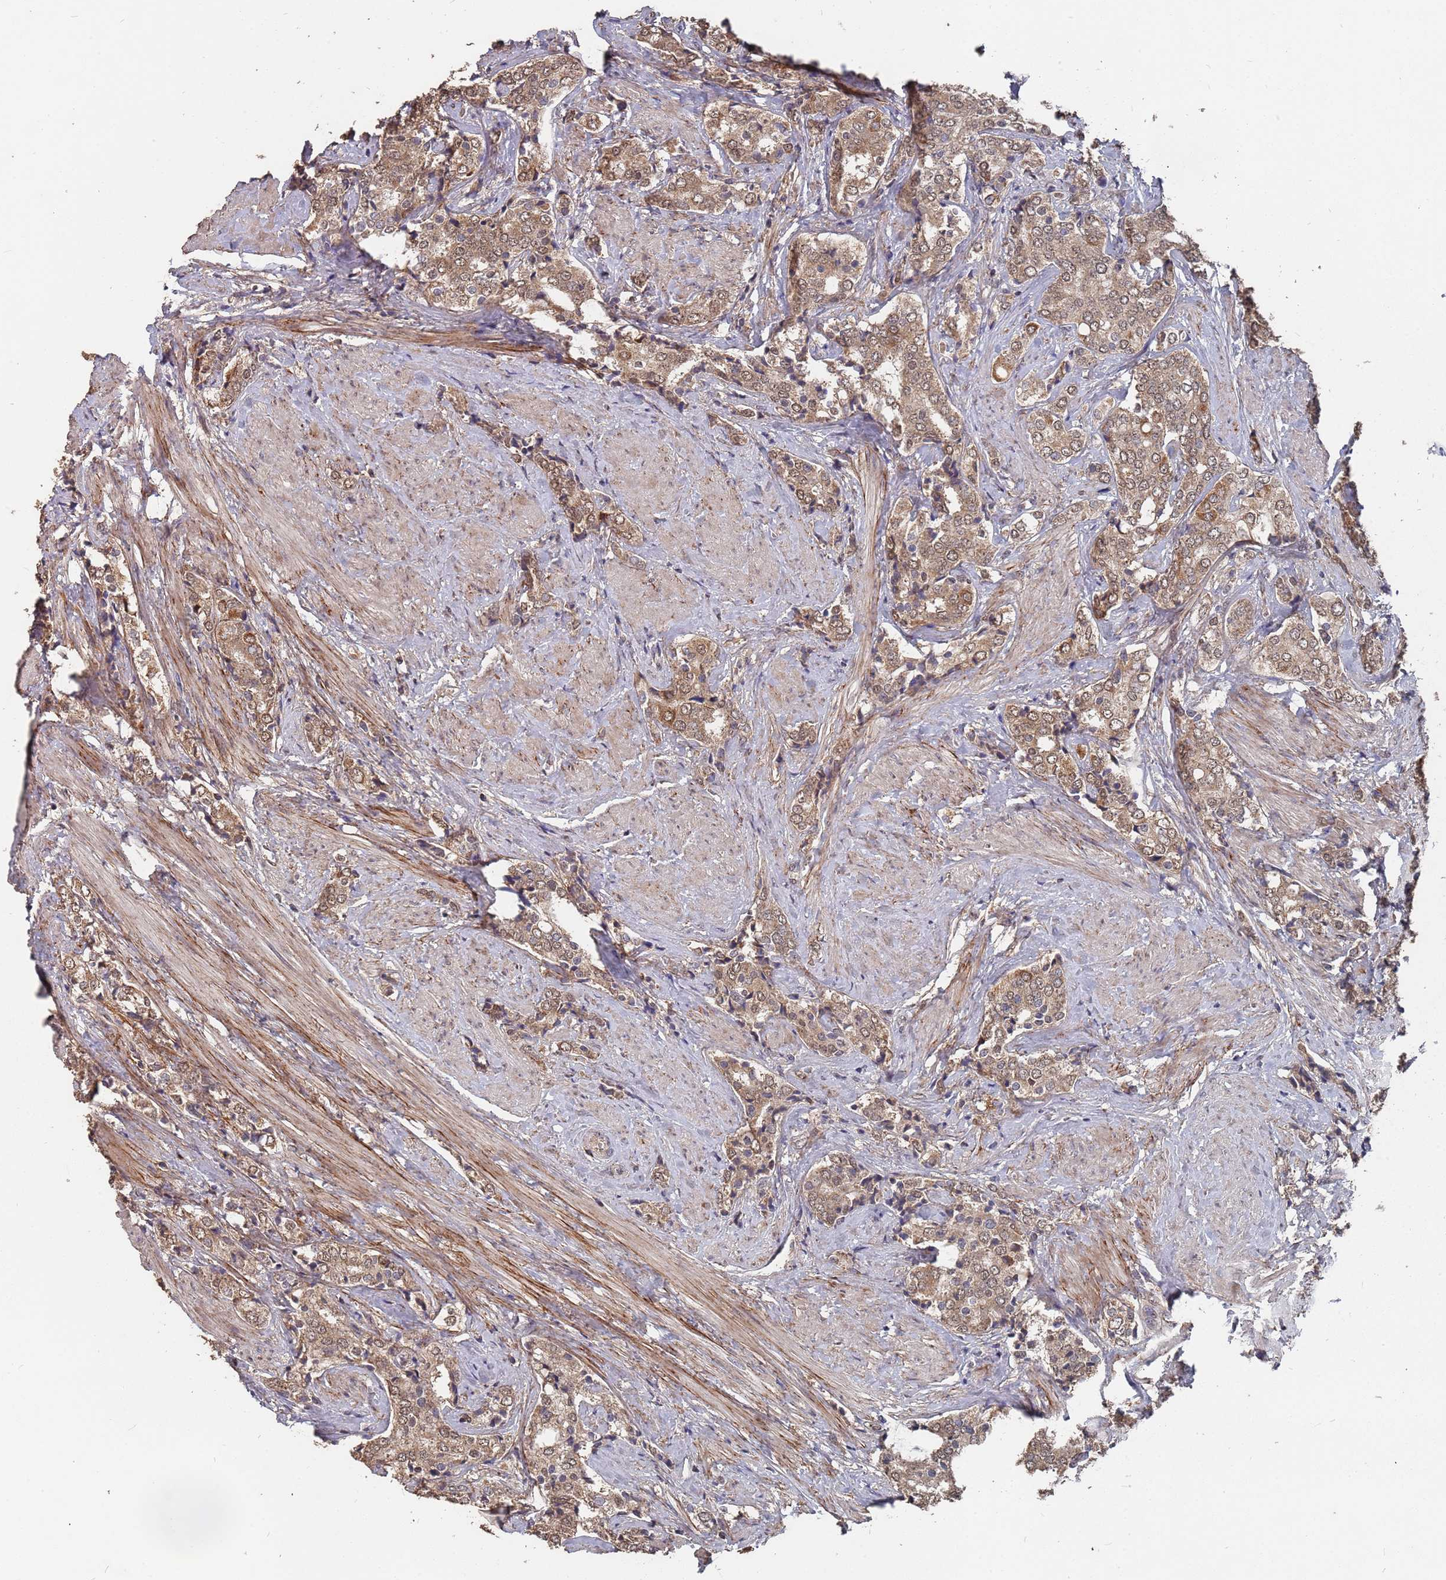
{"staining": {"intensity": "moderate", "quantity": ">75%", "location": "cytoplasmic/membranous,nuclear"}, "tissue": "prostate cancer", "cell_type": "Tumor cells", "image_type": "cancer", "snomed": [{"axis": "morphology", "description": "Adenocarcinoma, High grade"}, {"axis": "topography", "description": "Prostate"}], "caption": "The micrograph demonstrates staining of prostate high-grade adenocarcinoma, revealing moderate cytoplasmic/membranous and nuclear protein expression (brown color) within tumor cells.", "gene": "PRORP", "patient": {"sex": "male", "age": 71}}